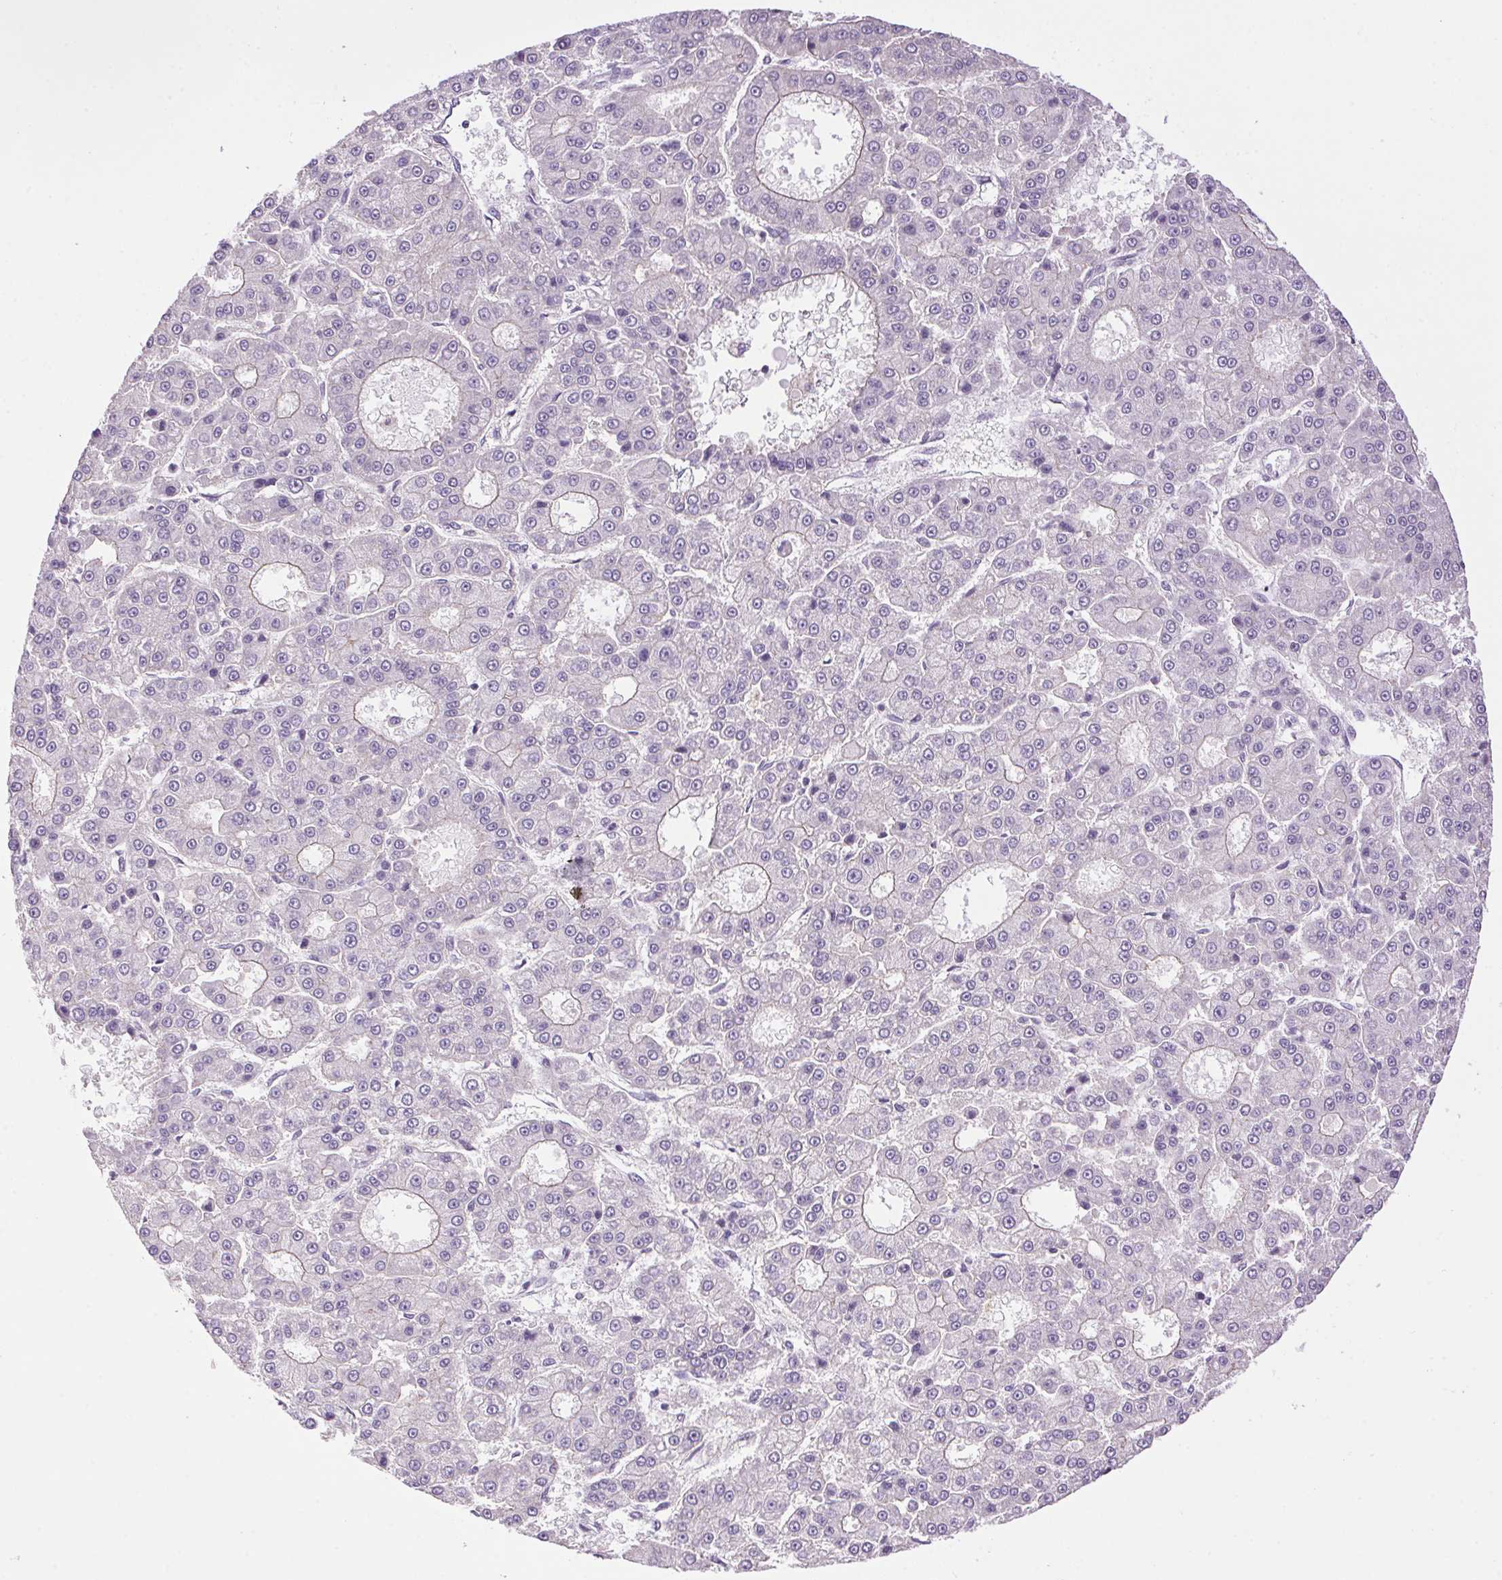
{"staining": {"intensity": "negative", "quantity": "none", "location": "none"}, "tissue": "liver cancer", "cell_type": "Tumor cells", "image_type": "cancer", "snomed": [{"axis": "morphology", "description": "Carcinoma, Hepatocellular, NOS"}, {"axis": "topography", "description": "Liver"}], "caption": "Human hepatocellular carcinoma (liver) stained for a protein using immunohistochemistry (IHC) shows no staining in tumor cells.", "gene": "SMIM13", "patient": {"sex": "male", "age": 70}}